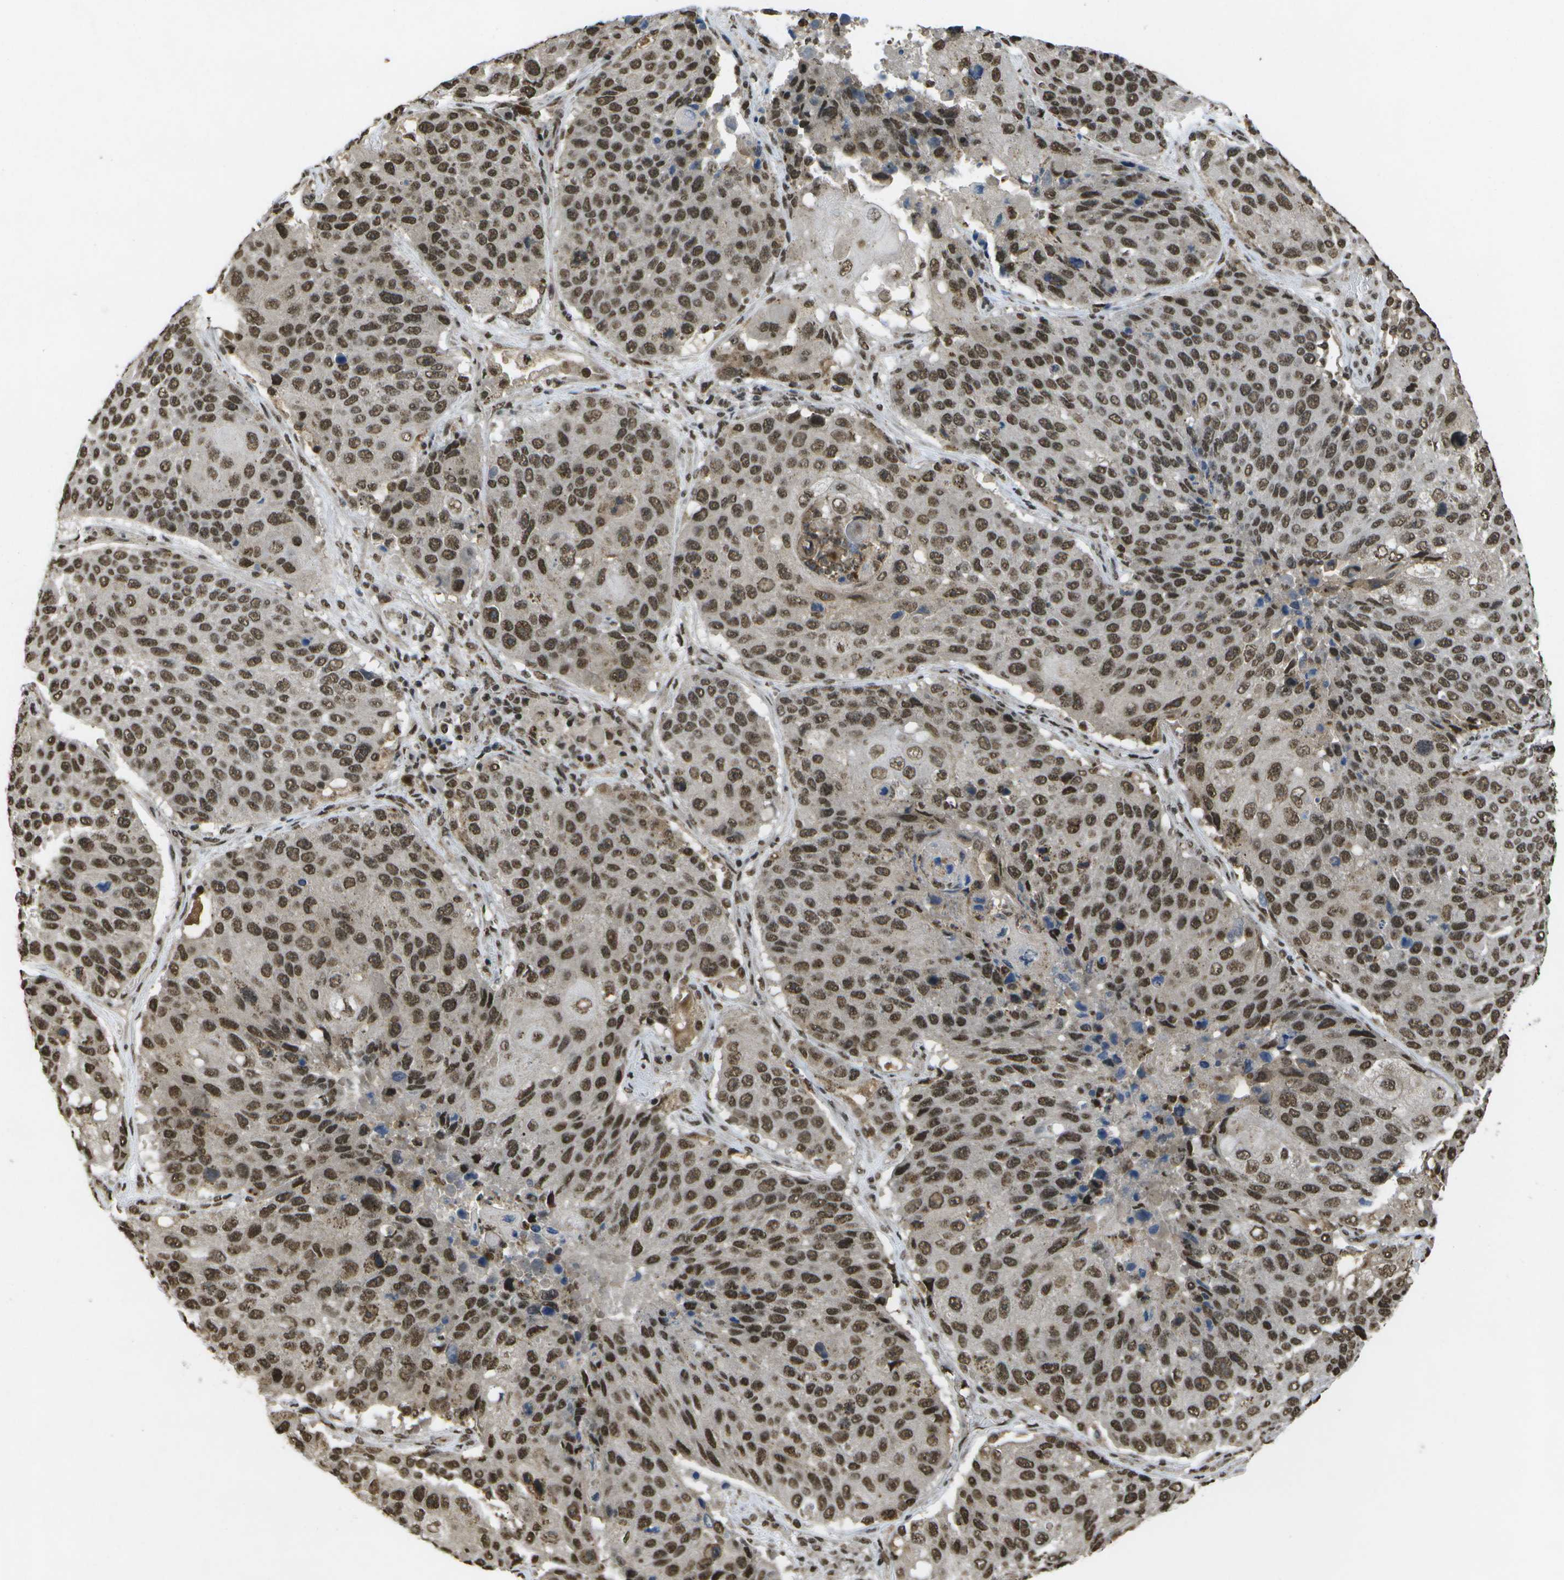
{"staining": {"intensity": "strong", "quantity": ">75%", "location": "nuclear"}, "tissue": "lung cancer", "cell_type": "Tumor cells", "image_type": "cancer", "snomed": [{"axis": "morphology", "description": "Squamous cell carcinoma, NOS"}, {"axis": "topography", "description": "Lung"}], "caption": "Squamous cell carcinoma (lung) tissue exhibits strong nuclear expression in approximately >75% of tumor cells", "gene": "SPEN", "patient": {"sex": "male", "age": 61}}